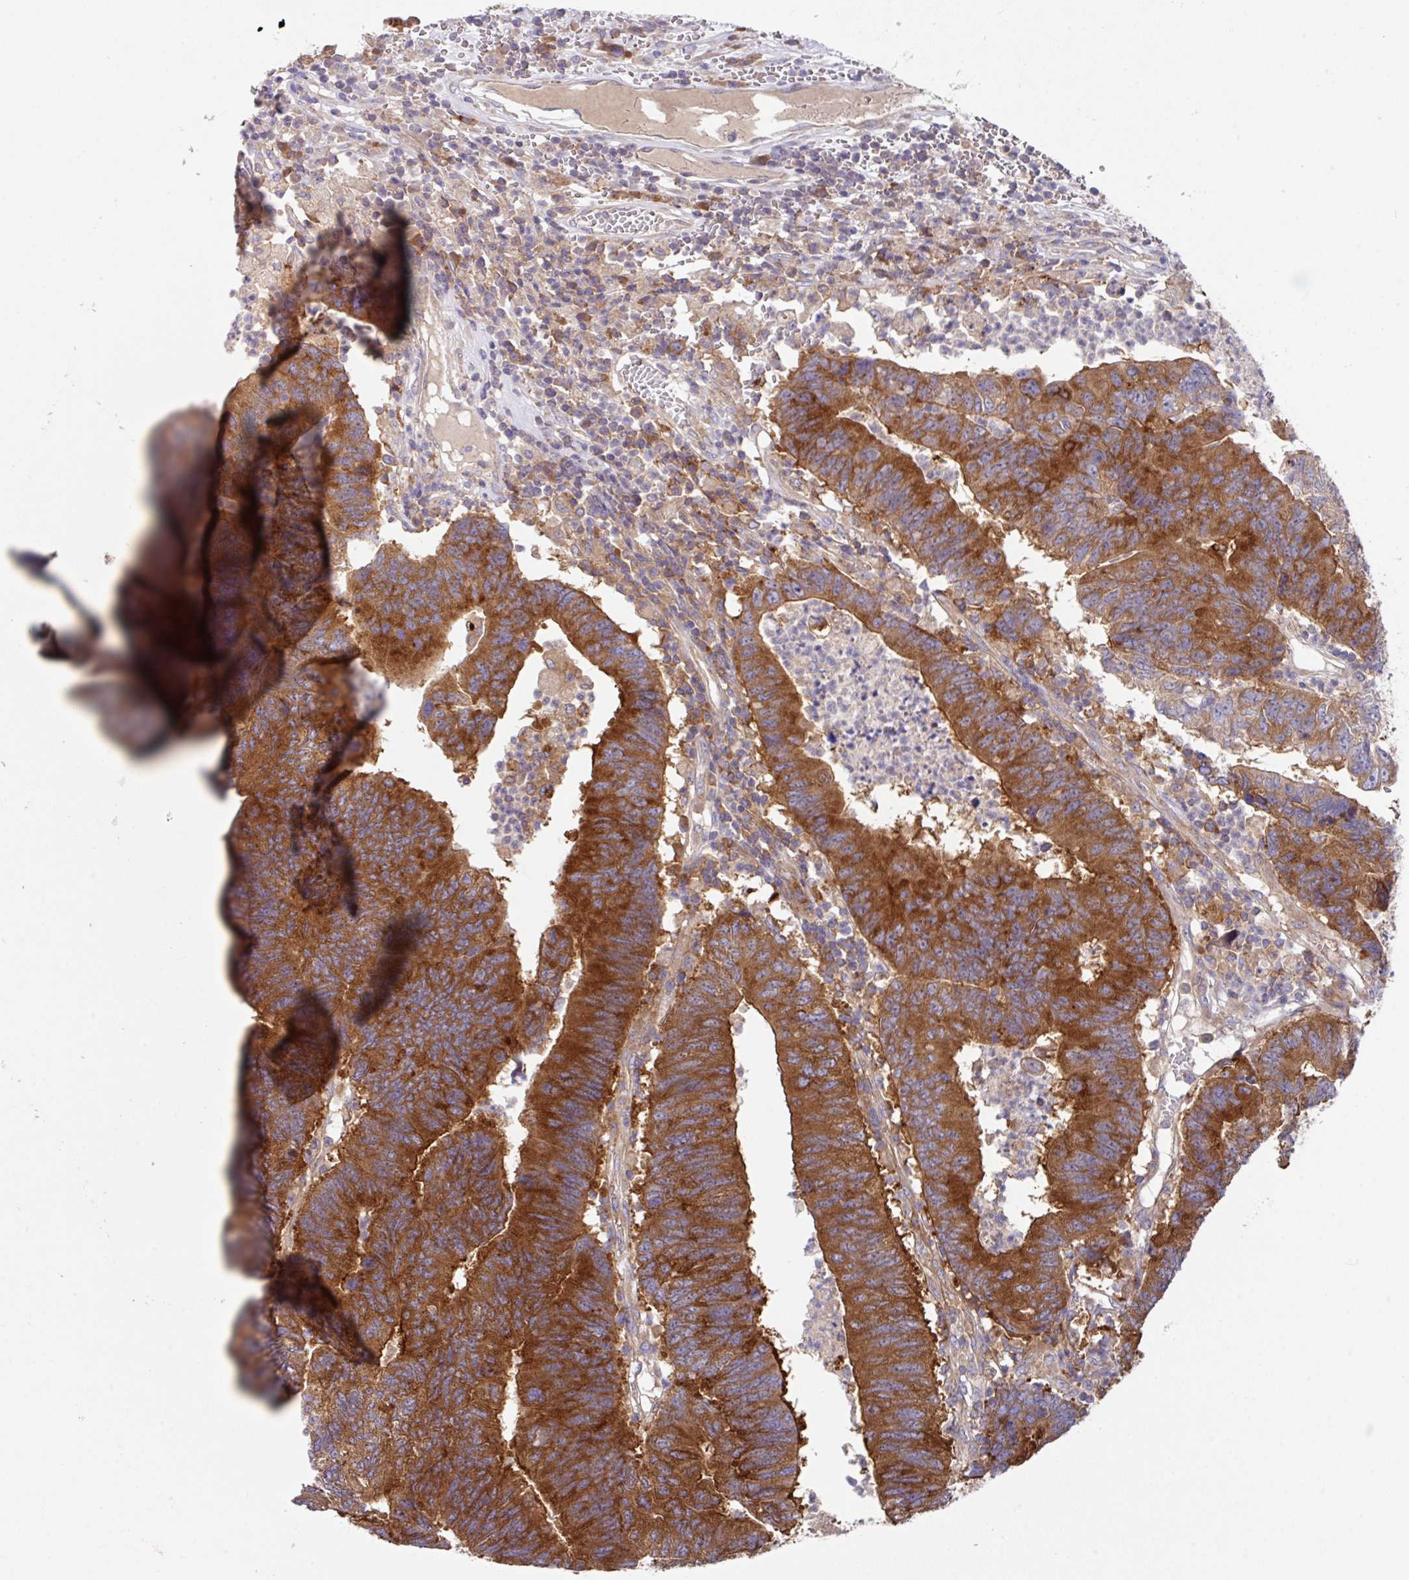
{"staining": {"intensity": "strong", "quantity": ">75%", "location": "cytoplasmic/membranous"}, "tissue": "colorectal cancer", "cell_type": "Tumor cells", "image_type": "cancer", "snomed": [{"axis": "morphology", "description": "Adenocarcinoma, NOS"}, {"axis": "topography", "description": "Colon"}], "caption": "Immunohistochemistry (IHC) photomicrograph of neoplastic tissue: human adenocarcinoma (colorectal) stained using immunohistochemistry demonstrates high levels of strong protein expression localized specifically in the cytoplasmic/membranous of tumor cells, appearing as a cytoplasmic/membranous brown color.", "gene": "EIF4B", "patient": {"sex": "female", "age": 48}}